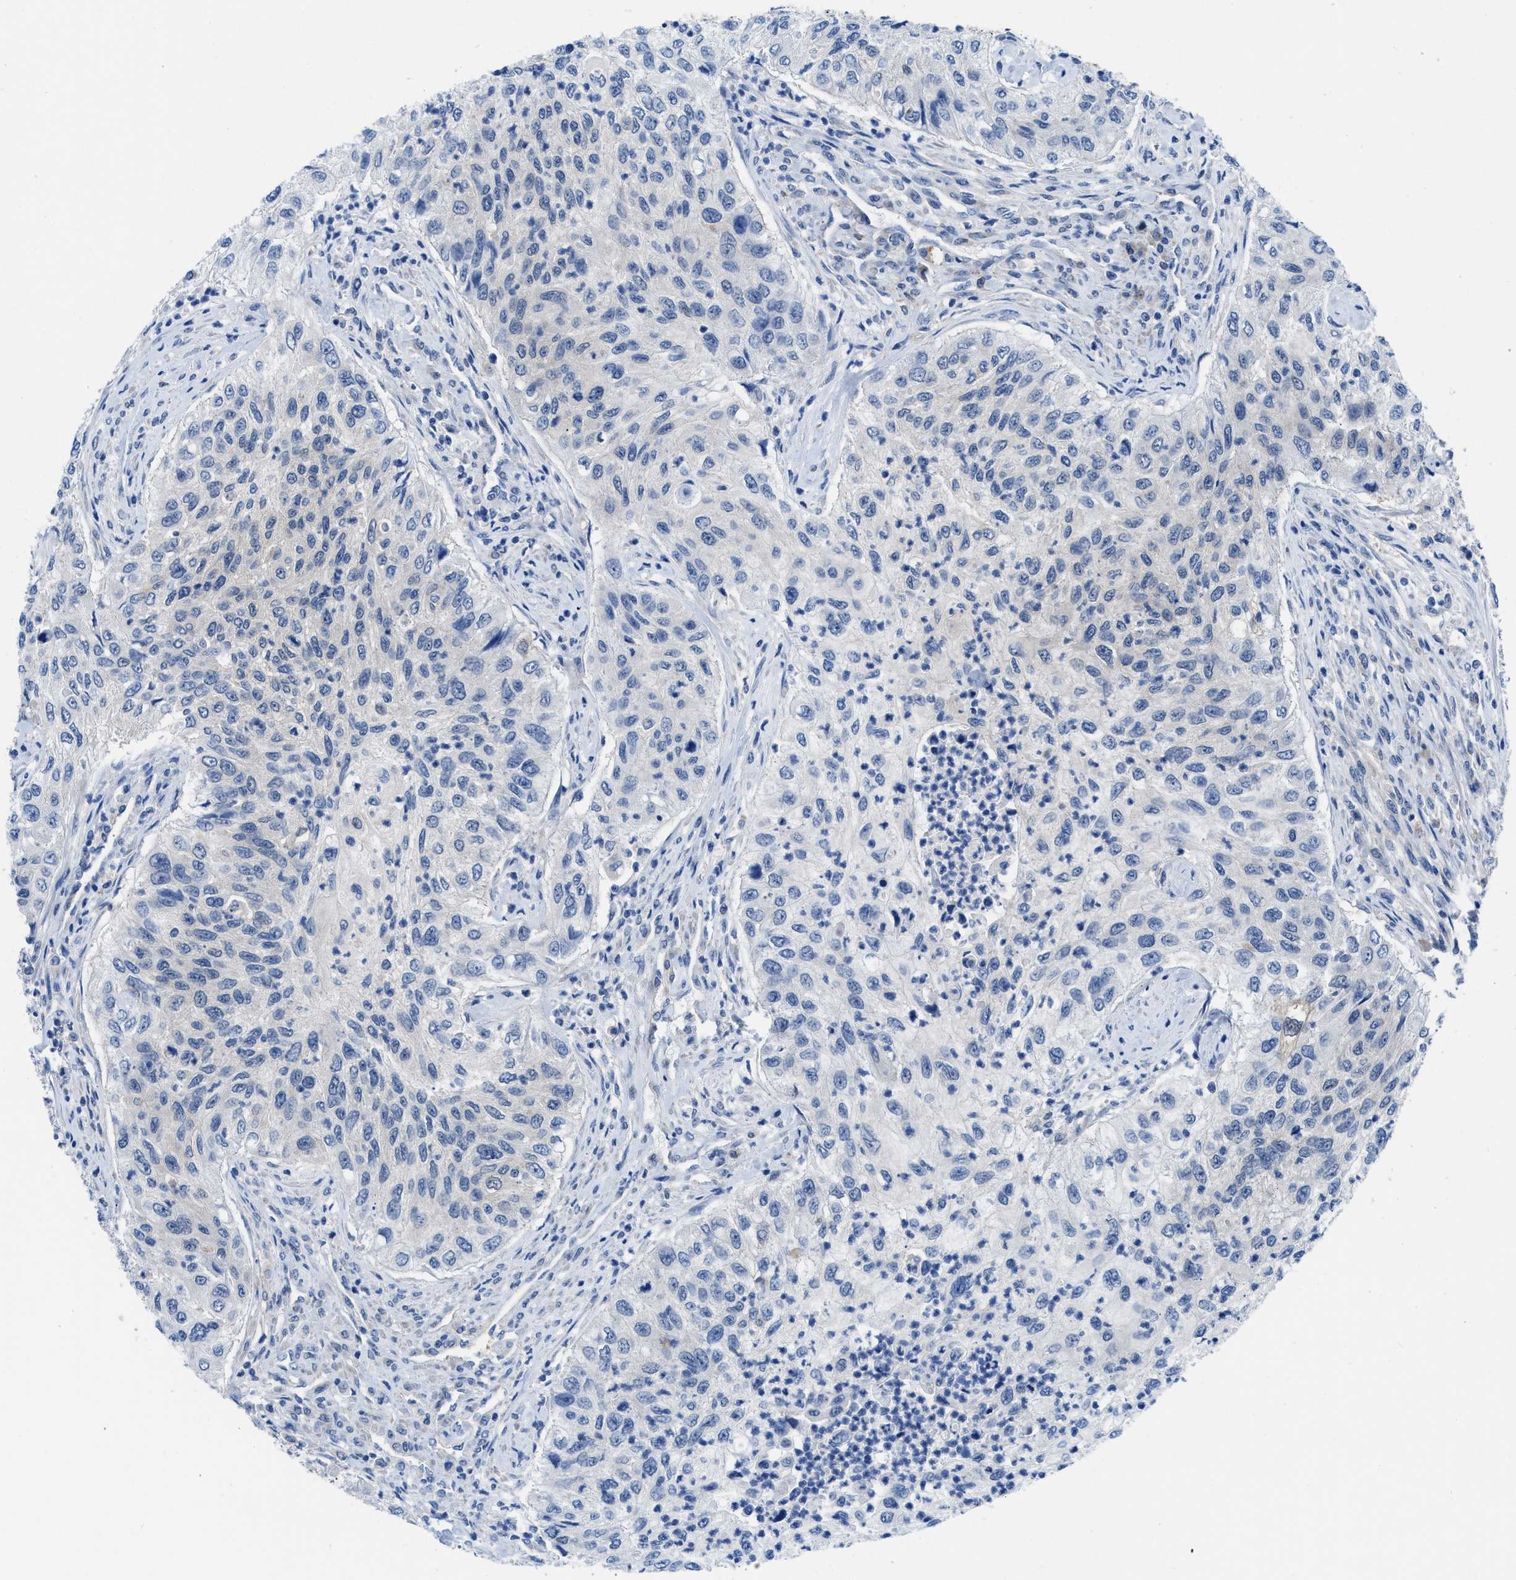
{"staining": {"intensity": "negative", "quantity": "none", "location": "none"}, "tissue": "urothelial cancer", "cell_type": "Tumor cells", "image_type": "cancer", "snomed": [{"axis": "morphology", "description": "Urothelial carcinoma, High grade"}, {"axis": "topography", "description": "Urinary bladder"}], "caption": "Tumor cells are negative for protein expression in human urothelial carcinoma (high-grade). (Immunohistochemistry, brightfield microscopy, high magnification).", "gene": "CBR1", "patient": {"sex": "female", "age": 60}}